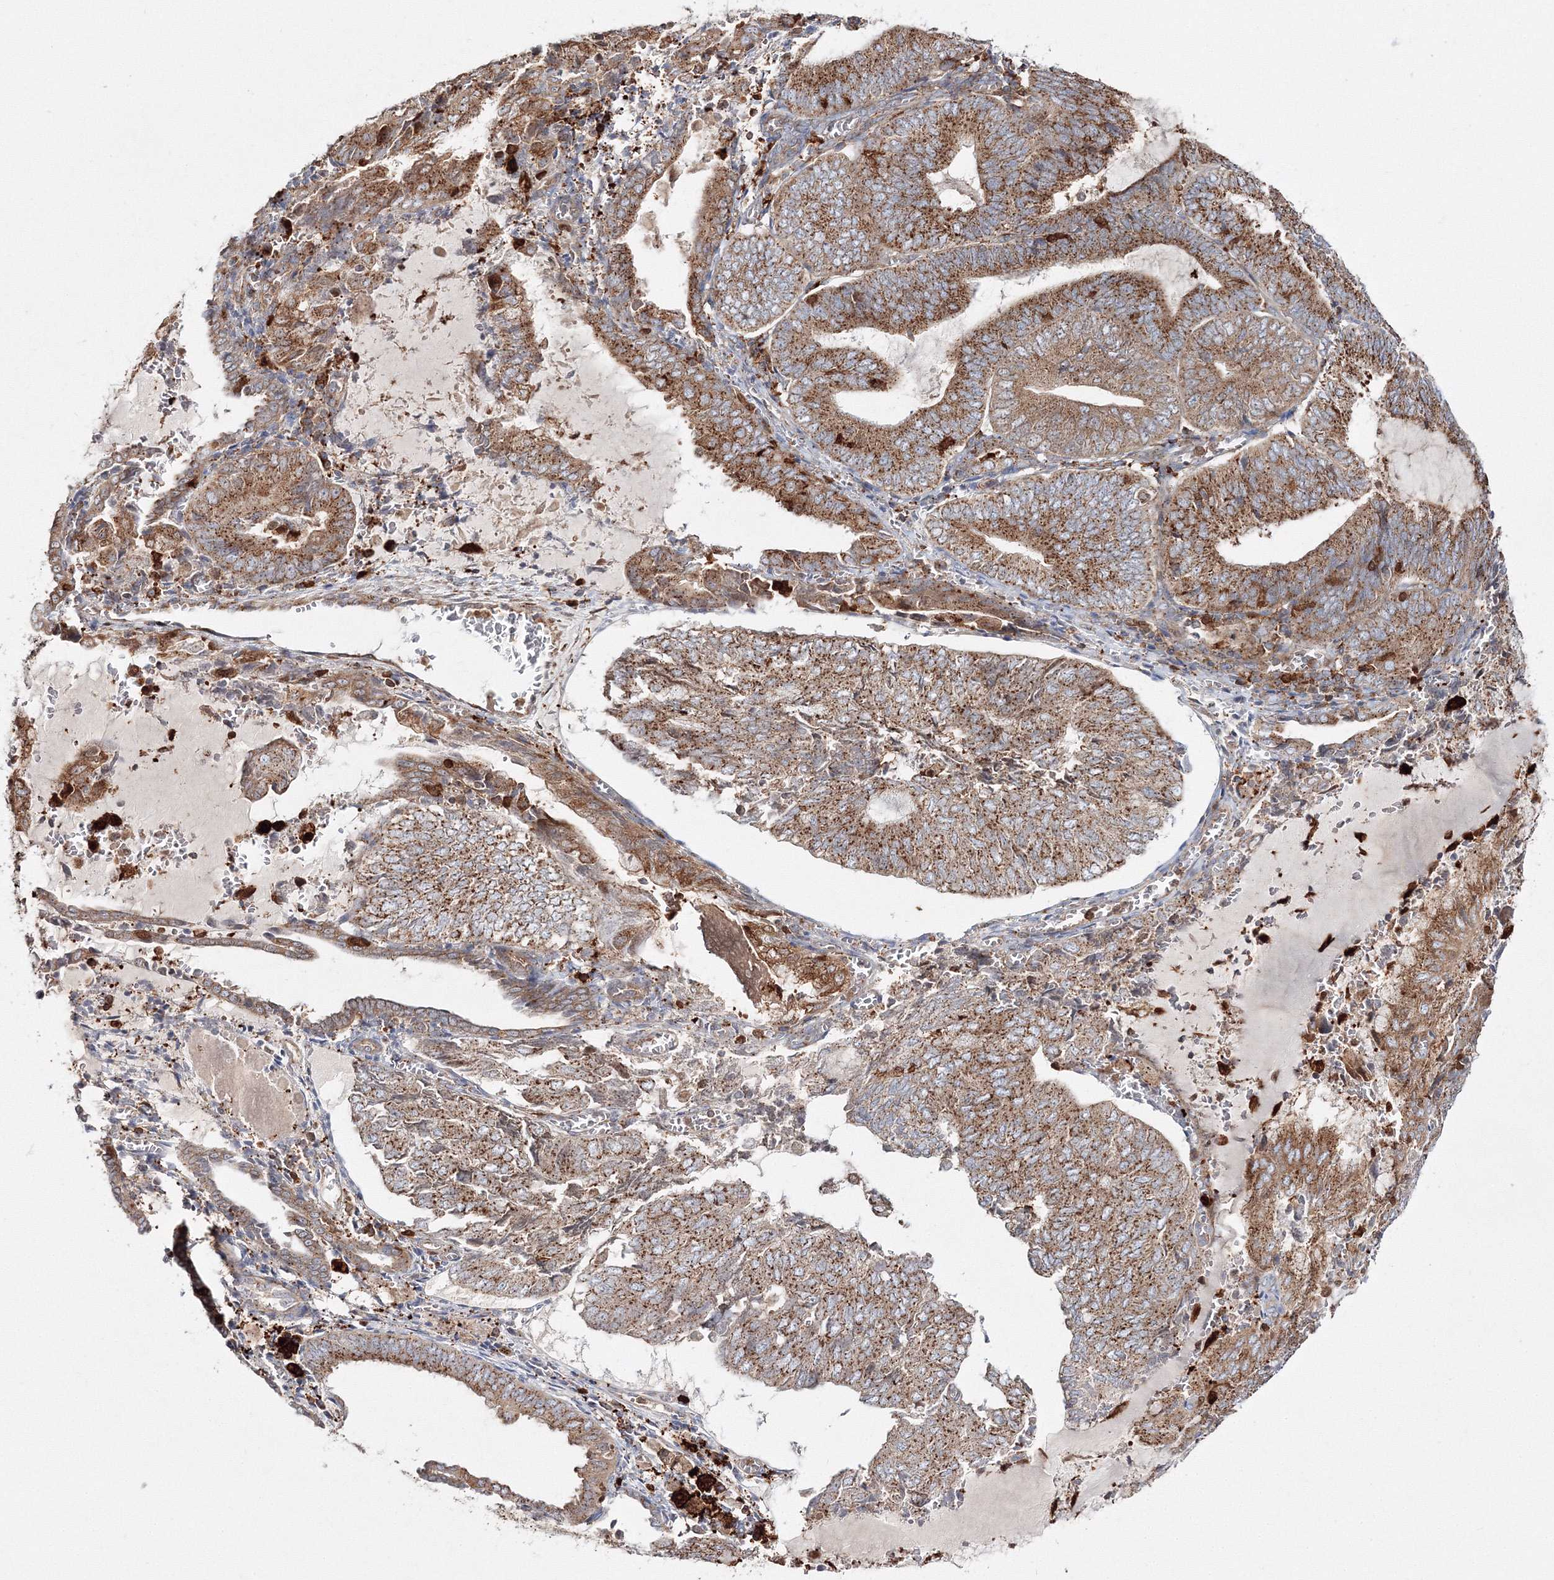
{"staining": {"intensity": "moderate", "quantity": ">75%", "location": "cytoplasmic/membranous"}, "tissue": "endometrial cancer", "cell_type": "Tumor cells", "image_type": "cancer", "snomed": [{"axis": "morphology", "description": "Adenocarcinoma, NOS"}, {"axis": "topography", "description": "Endometrium"}], "caption": "Immunohistochemistry of adenocarcinoma (endometrial) reveals medium levels of moderate cytoplasmic/membranous staining in about >75% of tumor cells.", "gene": "ARCN1", "patient": {"sex": "female", "age": 81}}